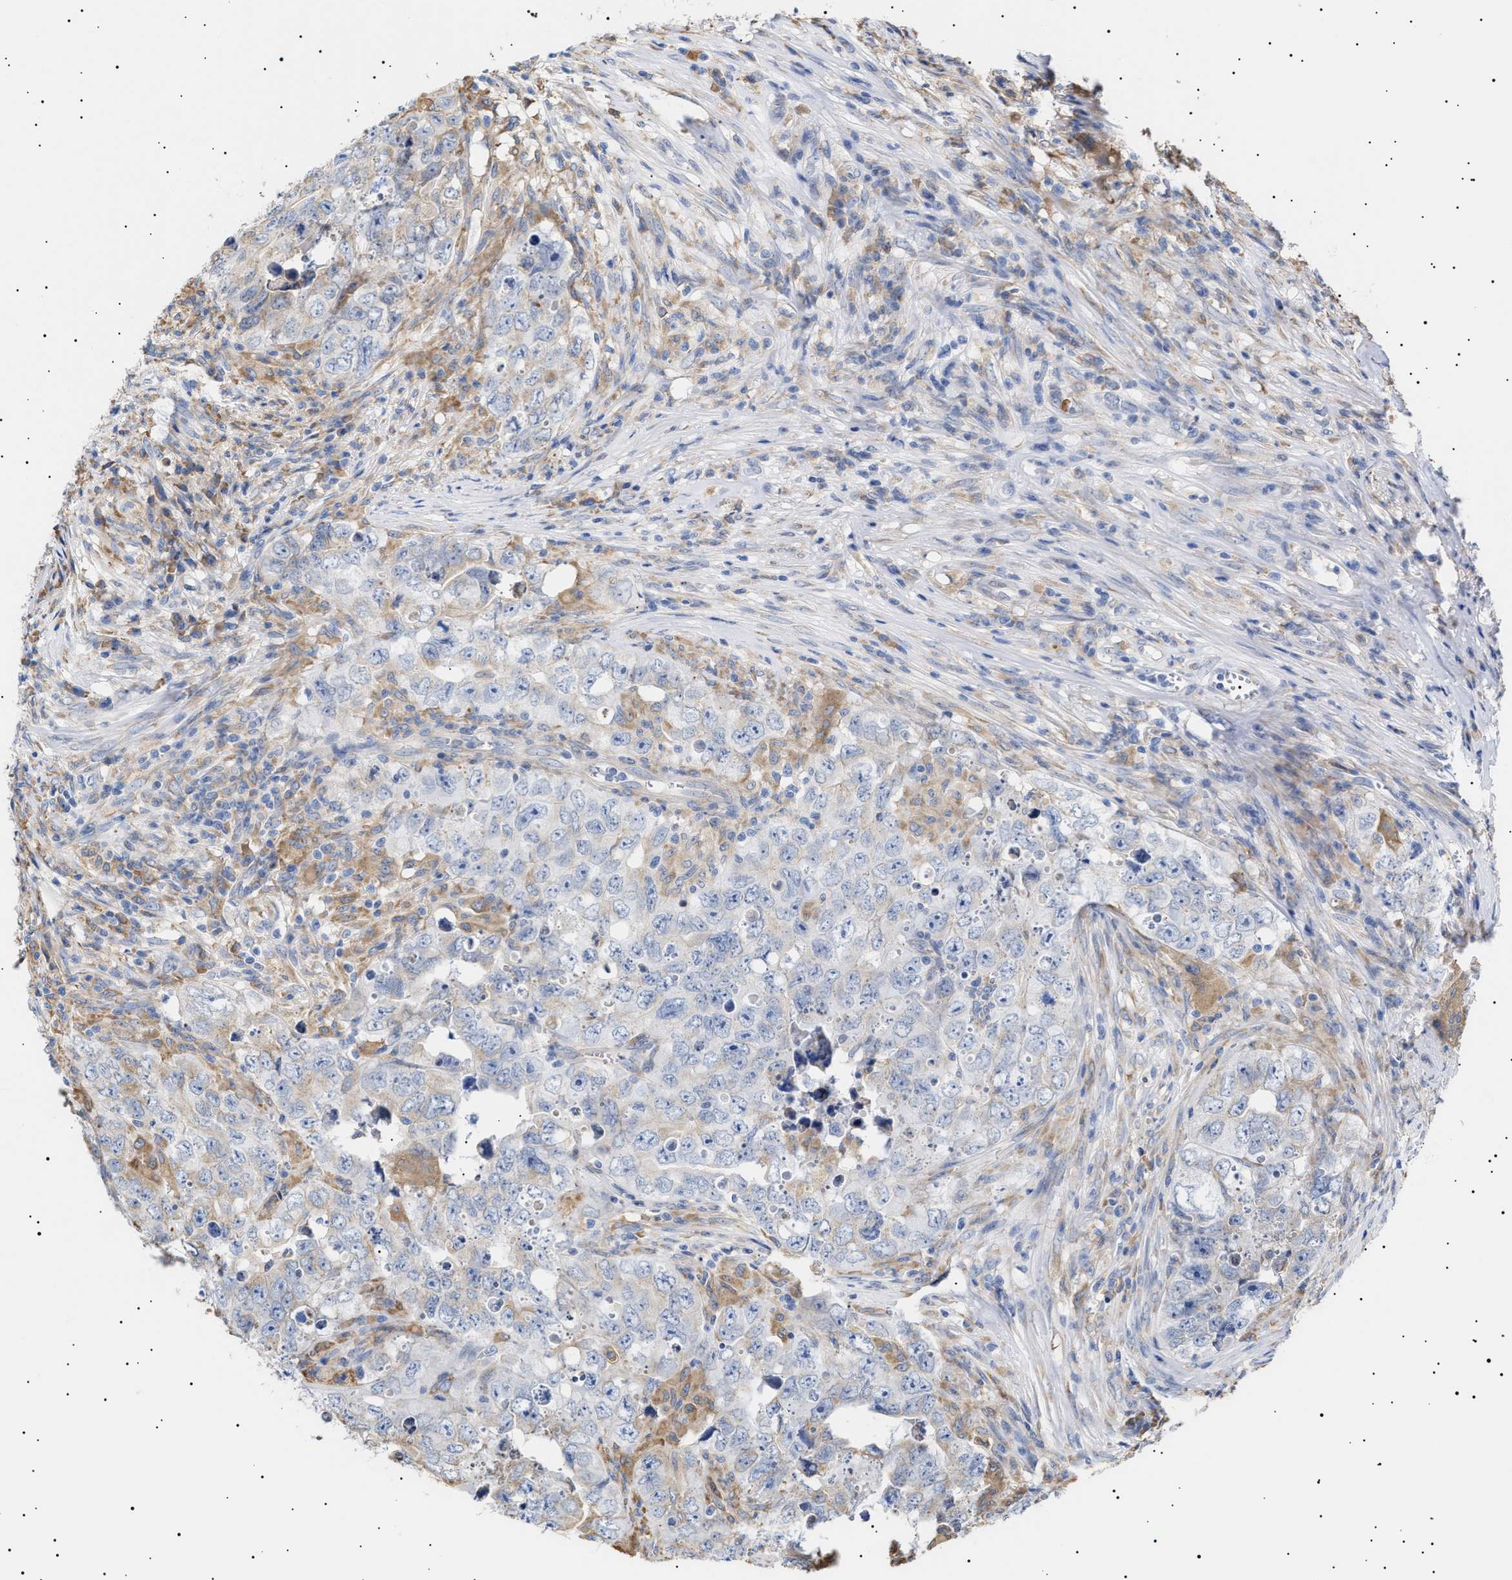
{"staining": {"intensity": "negative", "quantity": "none", "location": "none"}, "tissue": "testis cancer", "cell_type": "Tumor cells", "image_type": "cancer", "snomed": [{"axis": "morphology", "description": "Seminoma, NOS"}, {"axis": "morphology", "description": "Carcinoma, Embryonal, NOS"}, {"axis": "topography", "description": "Testis"}], "caption": "Immunohistochemical staining of human testis embryonal carcinoma reveals no significant expression in tumor cells.", "gene": "ERCC6L2", "patient": {"sex": "male", "age": 43}}